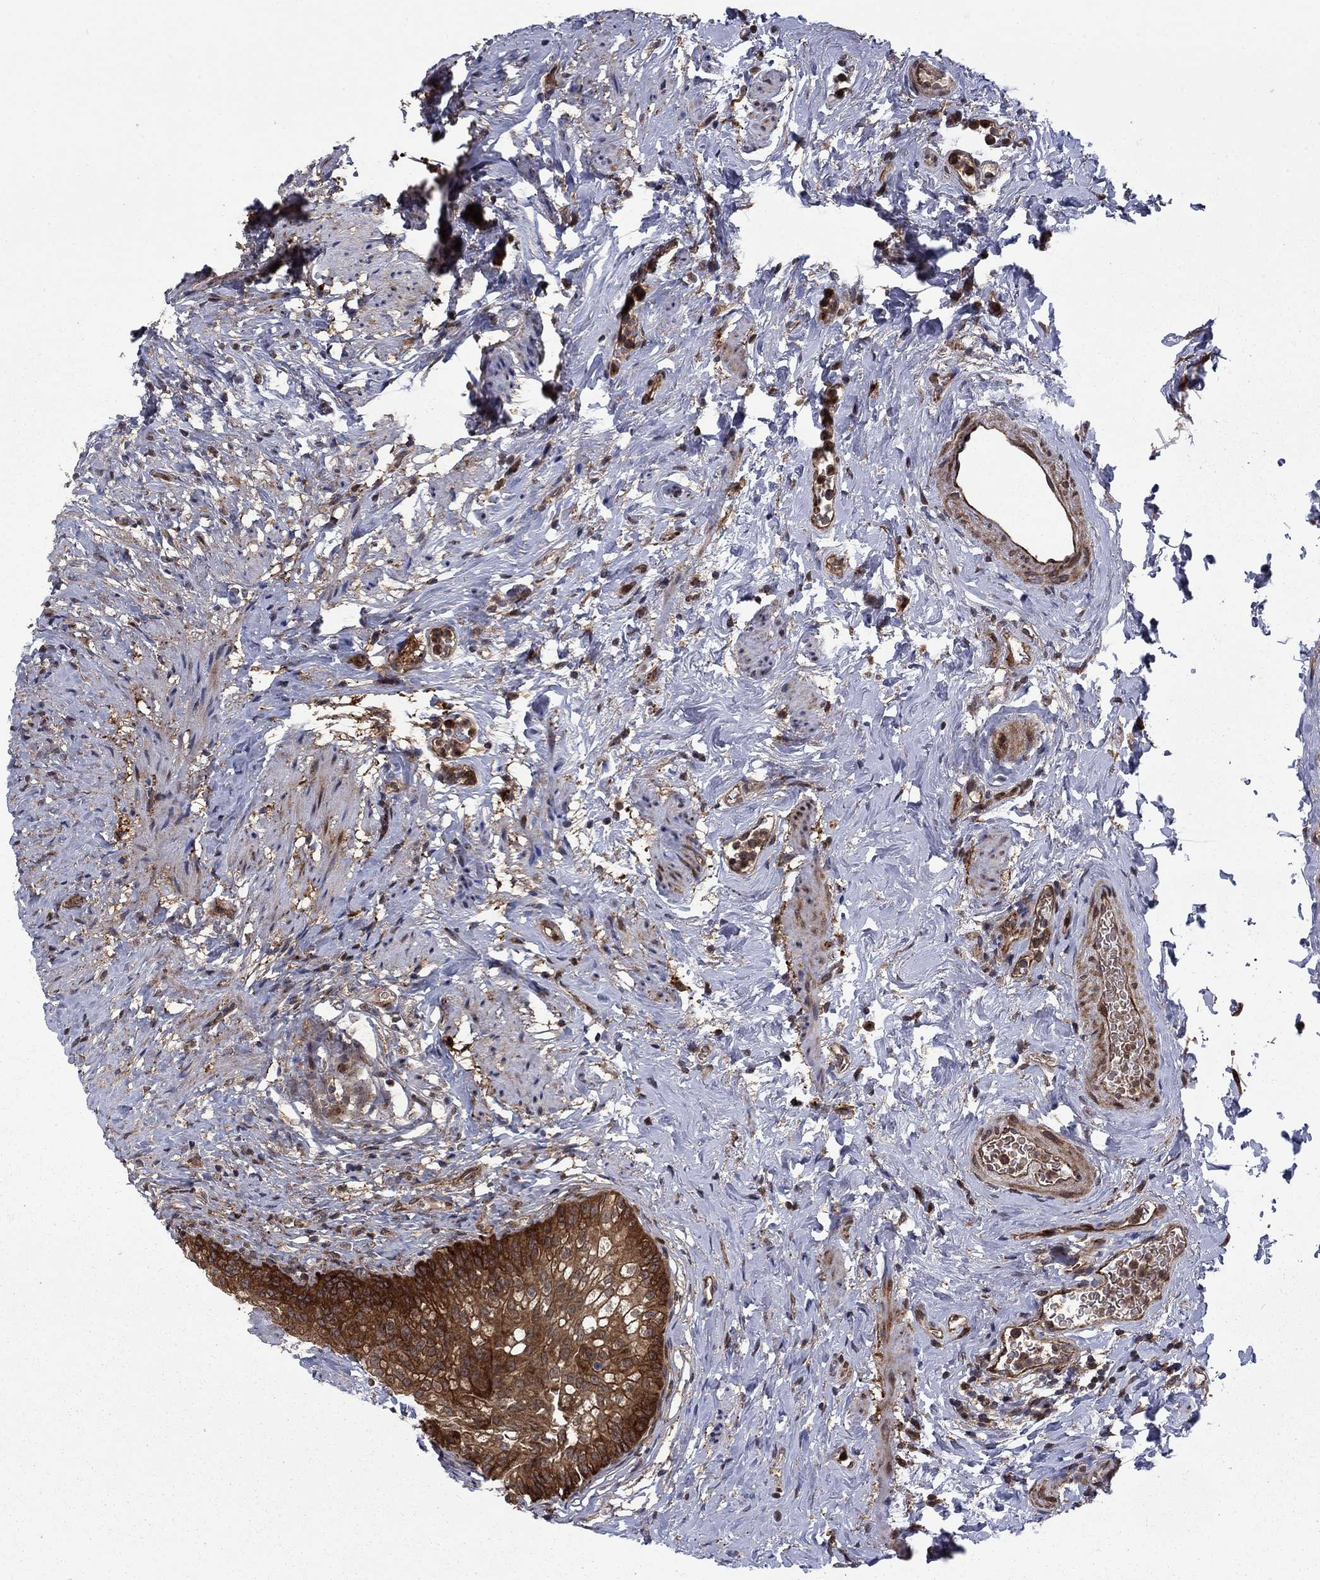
{"staining": {"intensity": "strong", "quantity": ">75%", "location": "cytoplasmic/membranous"}, "tissue": "urinary bladder", "cell_type": "Urothelial cells", "image_type": "normal", "snomed": [{"axis": "morphology", "description": "Normal tissue, NOS"}, {"axis": "topography", "description": "Urinary bladder"}], "caption": "Immunohistochemistry (IHC) (DAB) staining of normal urinary bladder reveals strong cytoplasmic/membranous protein staining in approximately >75% of urothelial cells. (brown staining indicates protein expression, while blue staining denotes nuclei).", "gene": "HDAC4", "patient": {"sex": "male", "age": 76}}